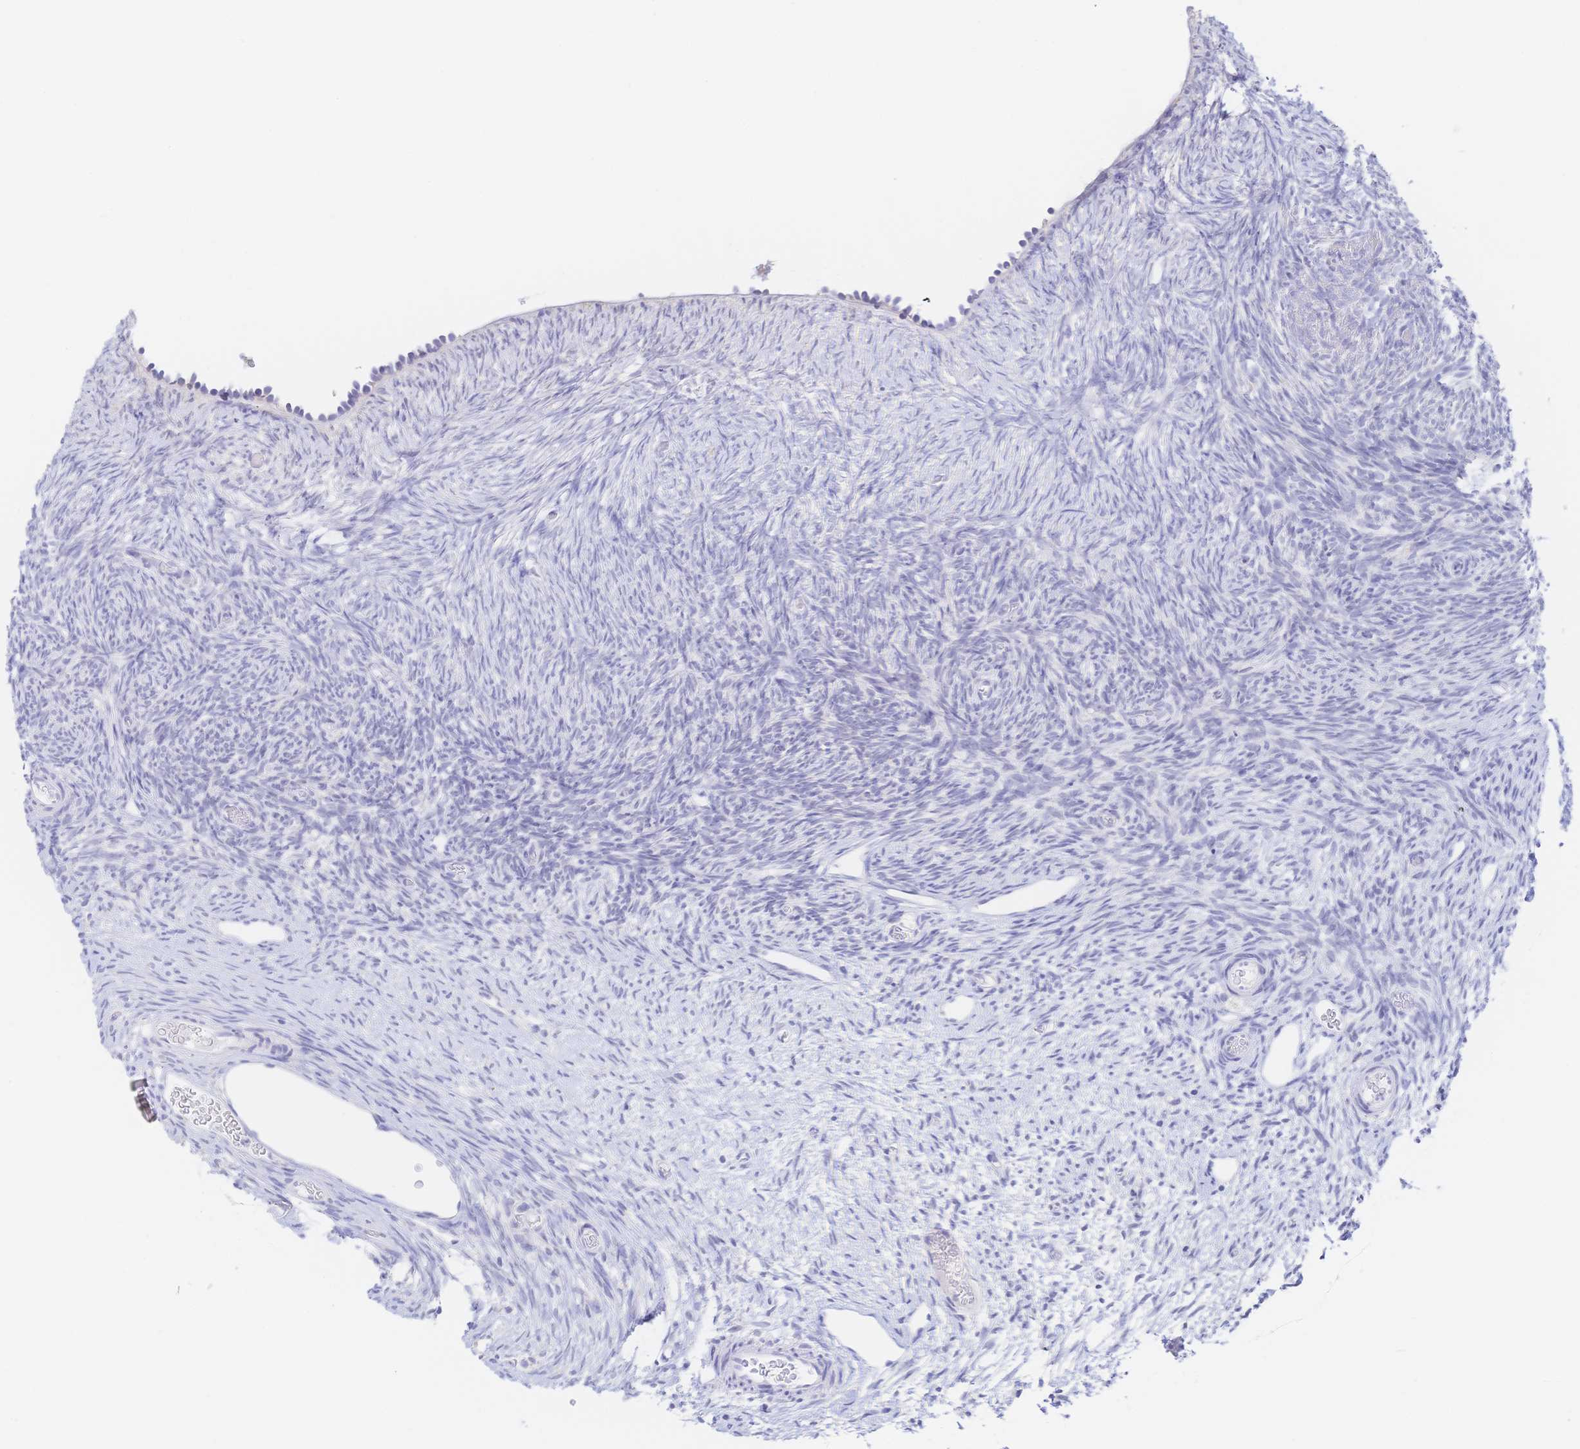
{"staining": {"intensity": "negative", "quantity": "none", "location": "none"}, "tissue": "ovary", "cell_type": "Follicle cells", "image_type": "normal", "snomed": [{"axis": "morphology", "description": "Normal tissue, NOS"}, {"axis": "topography", "description": "Ovary"}], "caption": "IHC image of unremarkable human ovary stained for a protein (brown), which reveals no positivity in follicle cells.", "gene": "SIAH3", "patient": {"sex": "female", "age": 39}}